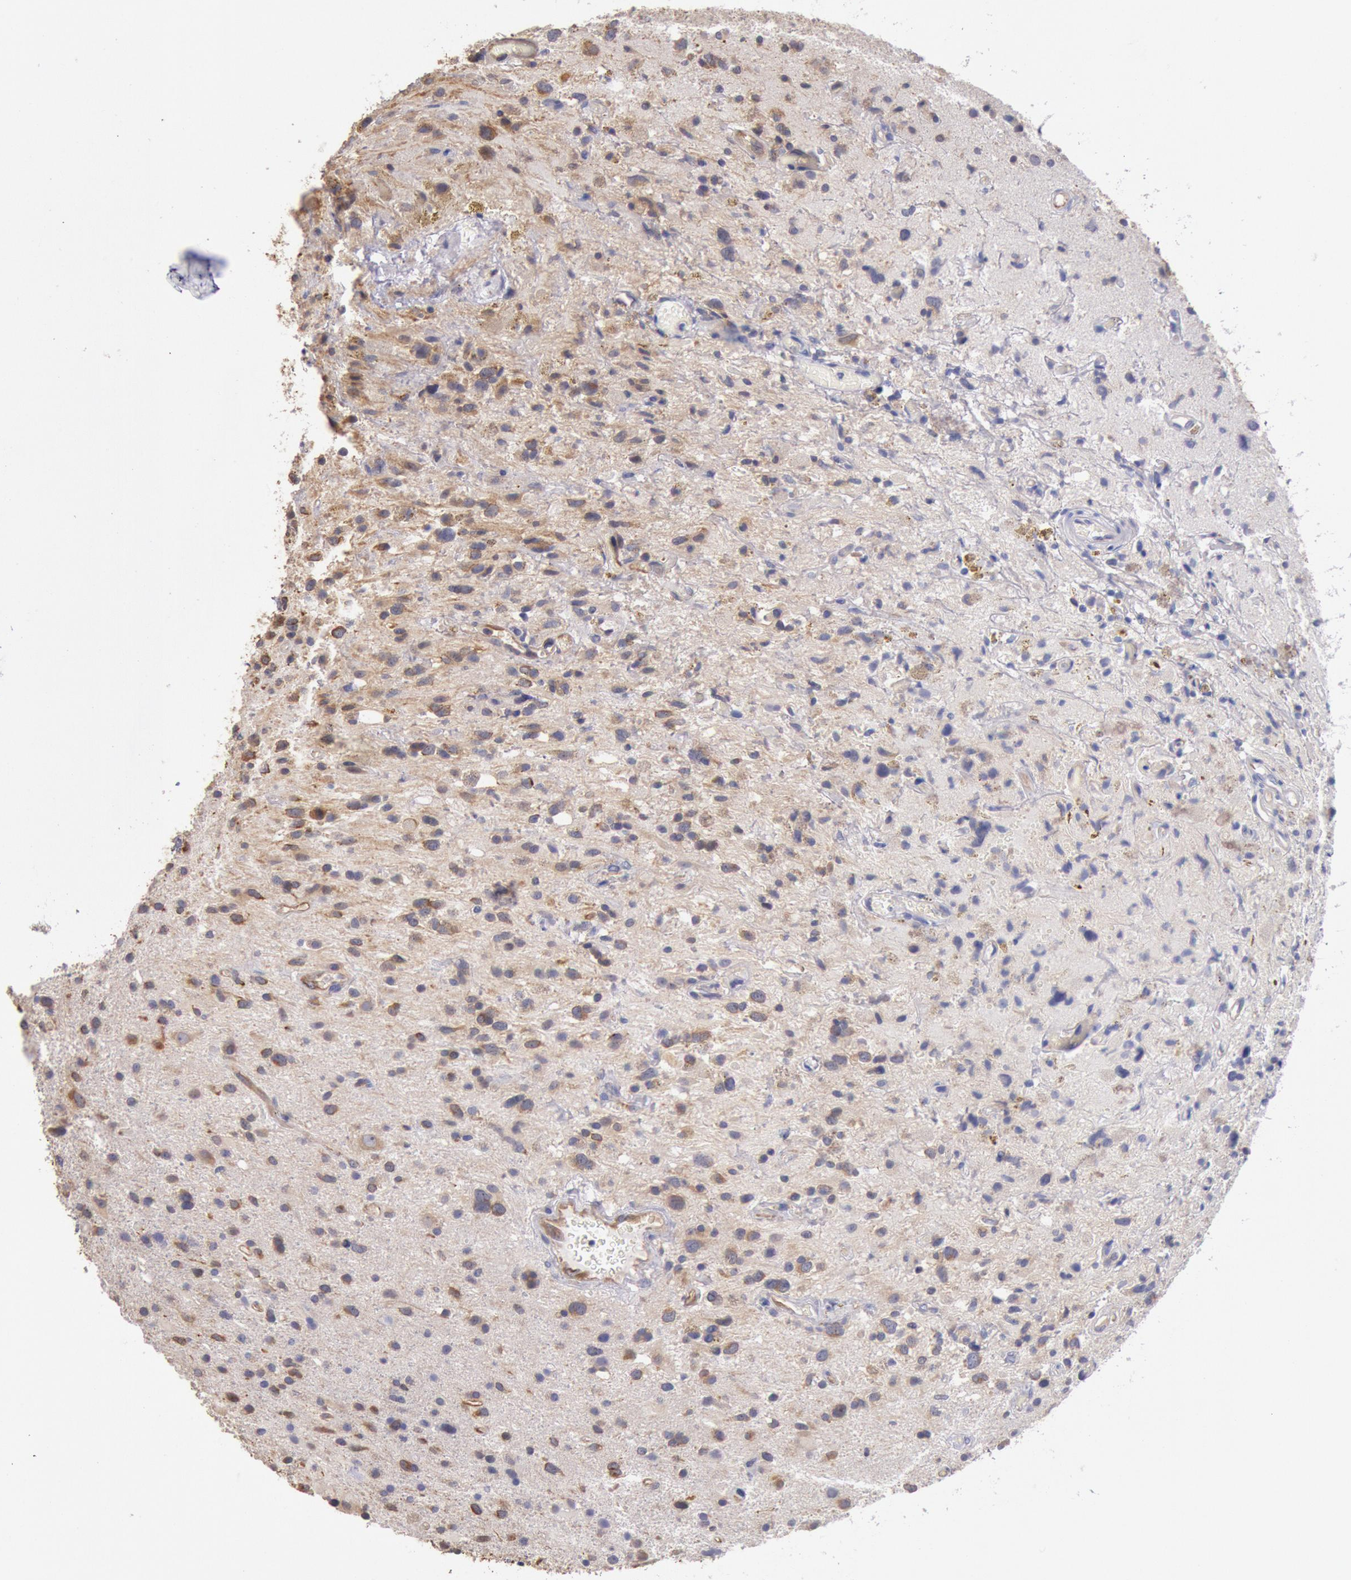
{"staining": {"intensity": "weak", "quantity": ">75%", "location": "cytoplasmic/membranous"}, "tissue": "glioma", "cell_type": "Tumor cells", "image_type": "cancer", "snomed": [{"axis": "morphology", "description": "Glioma, malignant, High grade"}, {"axis": "topography", "description": "Brain"}], "caption": "IHC histopathology image of neoplastic tissue: glioma stained using immunohistochemistry (IHC) reveals low levels of weak protein expression localized specifically in the cytoplasmic/membranous of tumor cells, appearing as a cytoplasmic/membranous brown color.", "gene": "DRG1", "patient": {"sex": "male", "age": 48}}